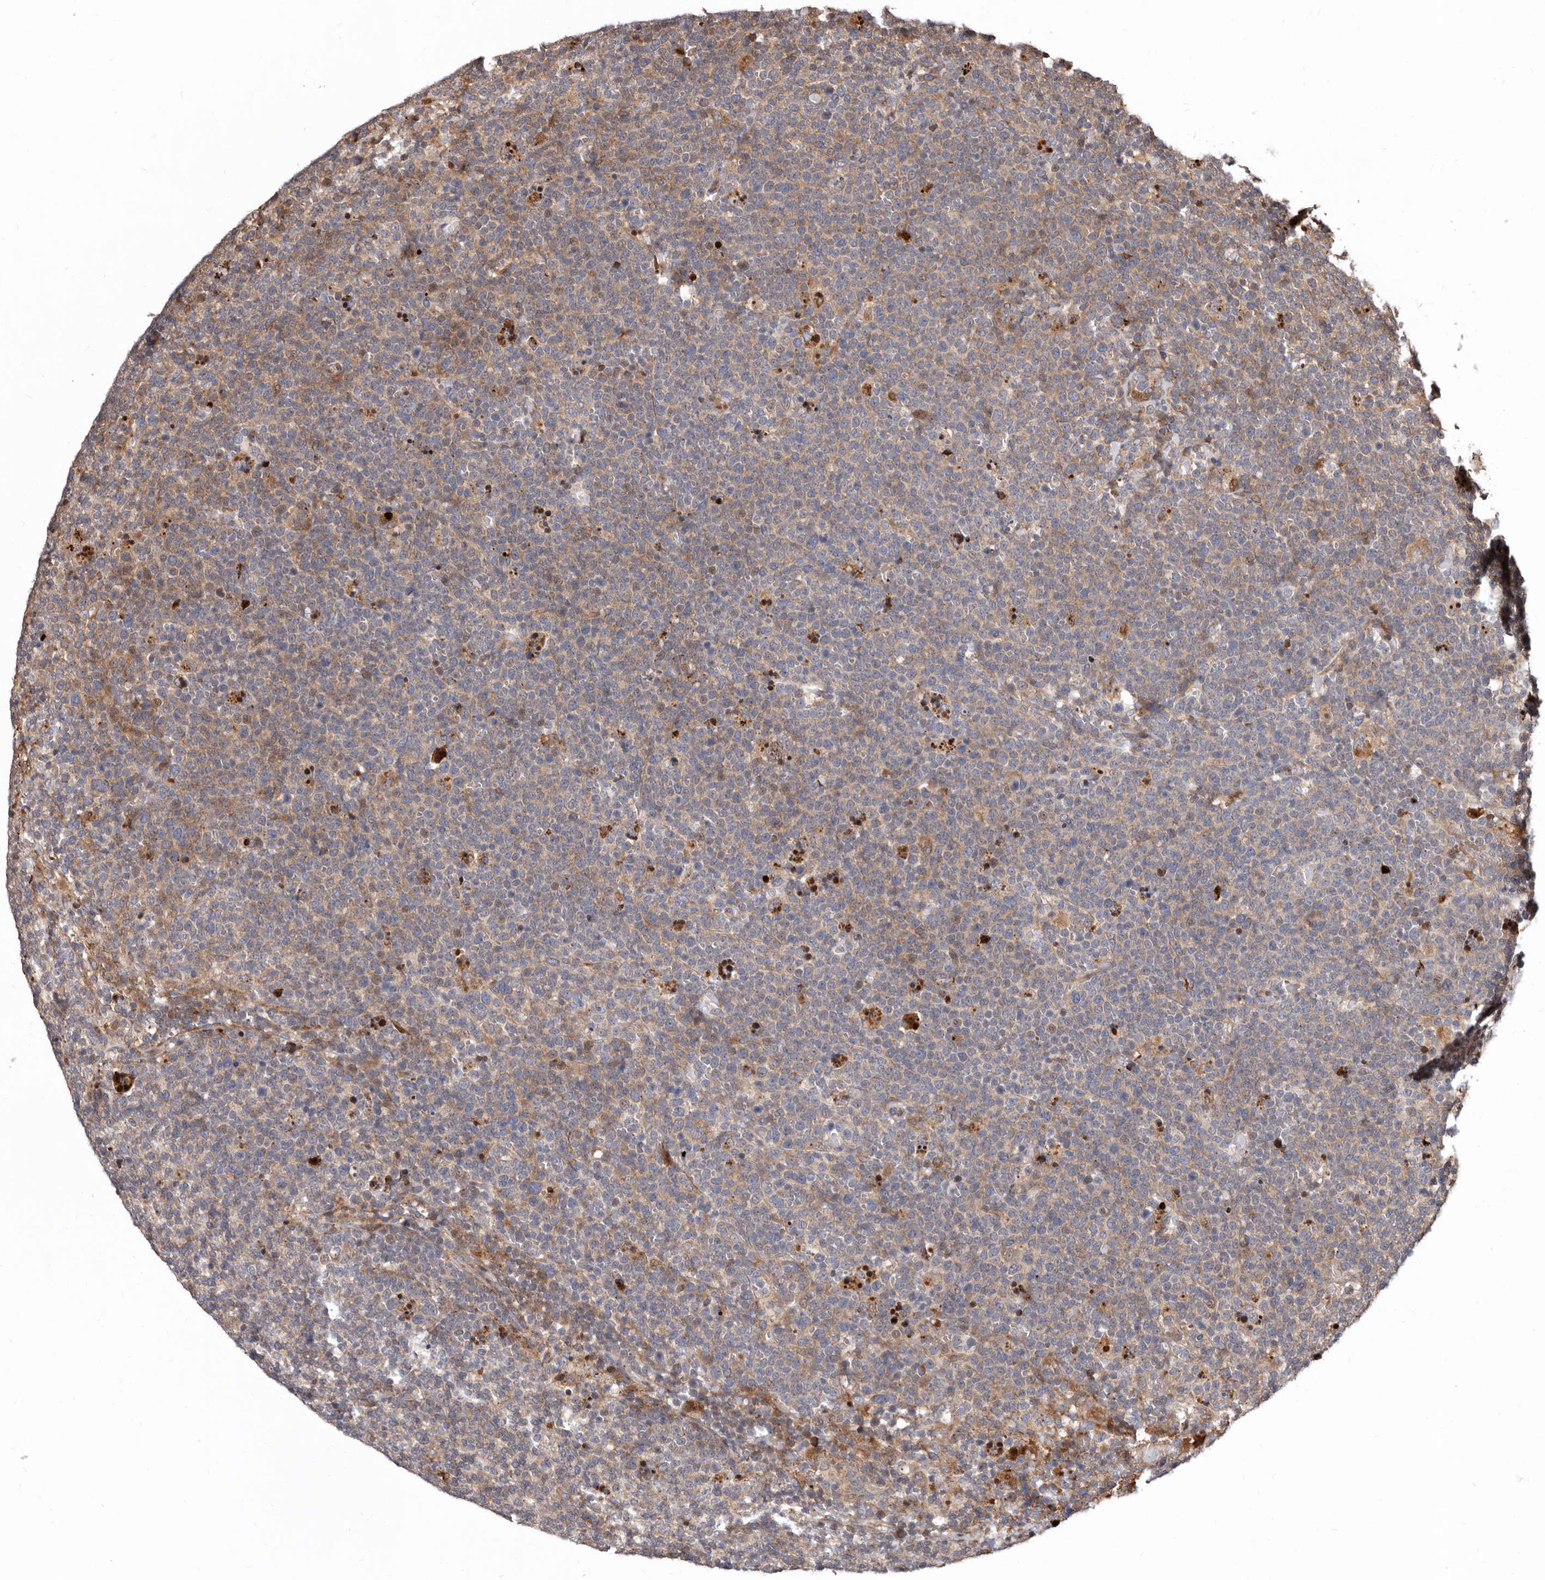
{"staining": {"intensity": "weak", "quantity": "<25%", "location": "cytoplasmic/membranous"}, "tissue": "lymphoma", "cell_type": "Tumor cells", "image_type": "cancer", "snomed": [{"axis": "morphology", "description": "Malignant lymphoma, non-Hodgkin's type, High grade"}, {"axis": "topography", "description": "Lymph node"}], "caption": "DAB immunohistochemical staining of human malignant lymphoma, non-Hodgkin's type (high-grade) demonstrates no significant staining in tumor cells.", "gene": "WEE2", "patient": {"sex": "male", "age": 61}}